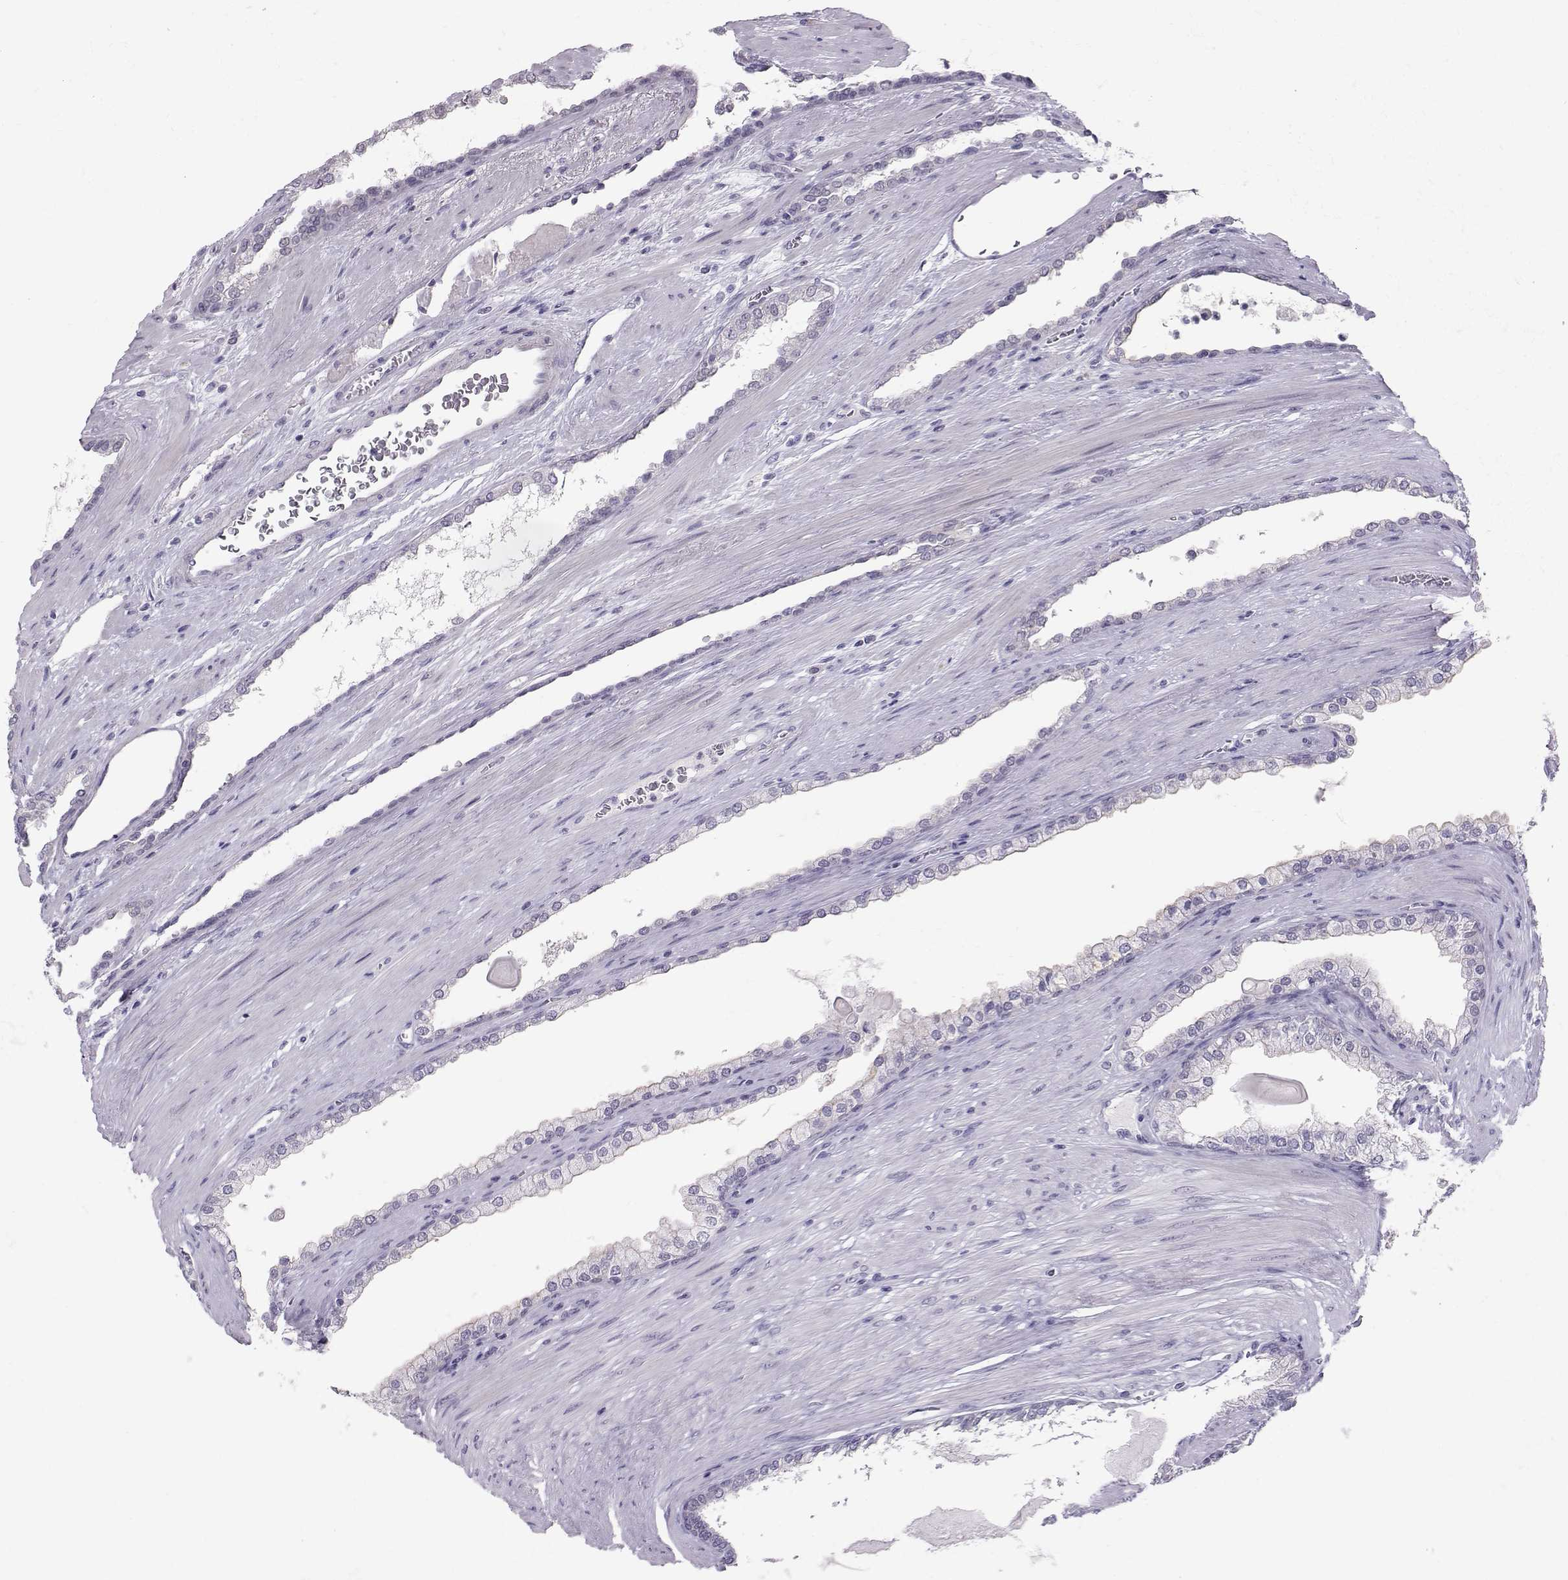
{"staining": {"intensity": "negative", "quantity": "none", "location": "none"}, "tissue": "prostate cancer", "cell_type": "Tumor cells", "image_type": "cancer", "snomed": [{"axis": "morphology", "description": "Adenocarcinoma, NOS"}, {"axis": "topography", "description": "Prostate"}], "caption": "This is a image of IHC staining of adenocarcinoma (prostate), which shows no expression in tumor cells. (IHC, brightfield microscopy, high magnification).", "gene": "DNAAF1", "patient": {"sex": "male", "age": 67}}